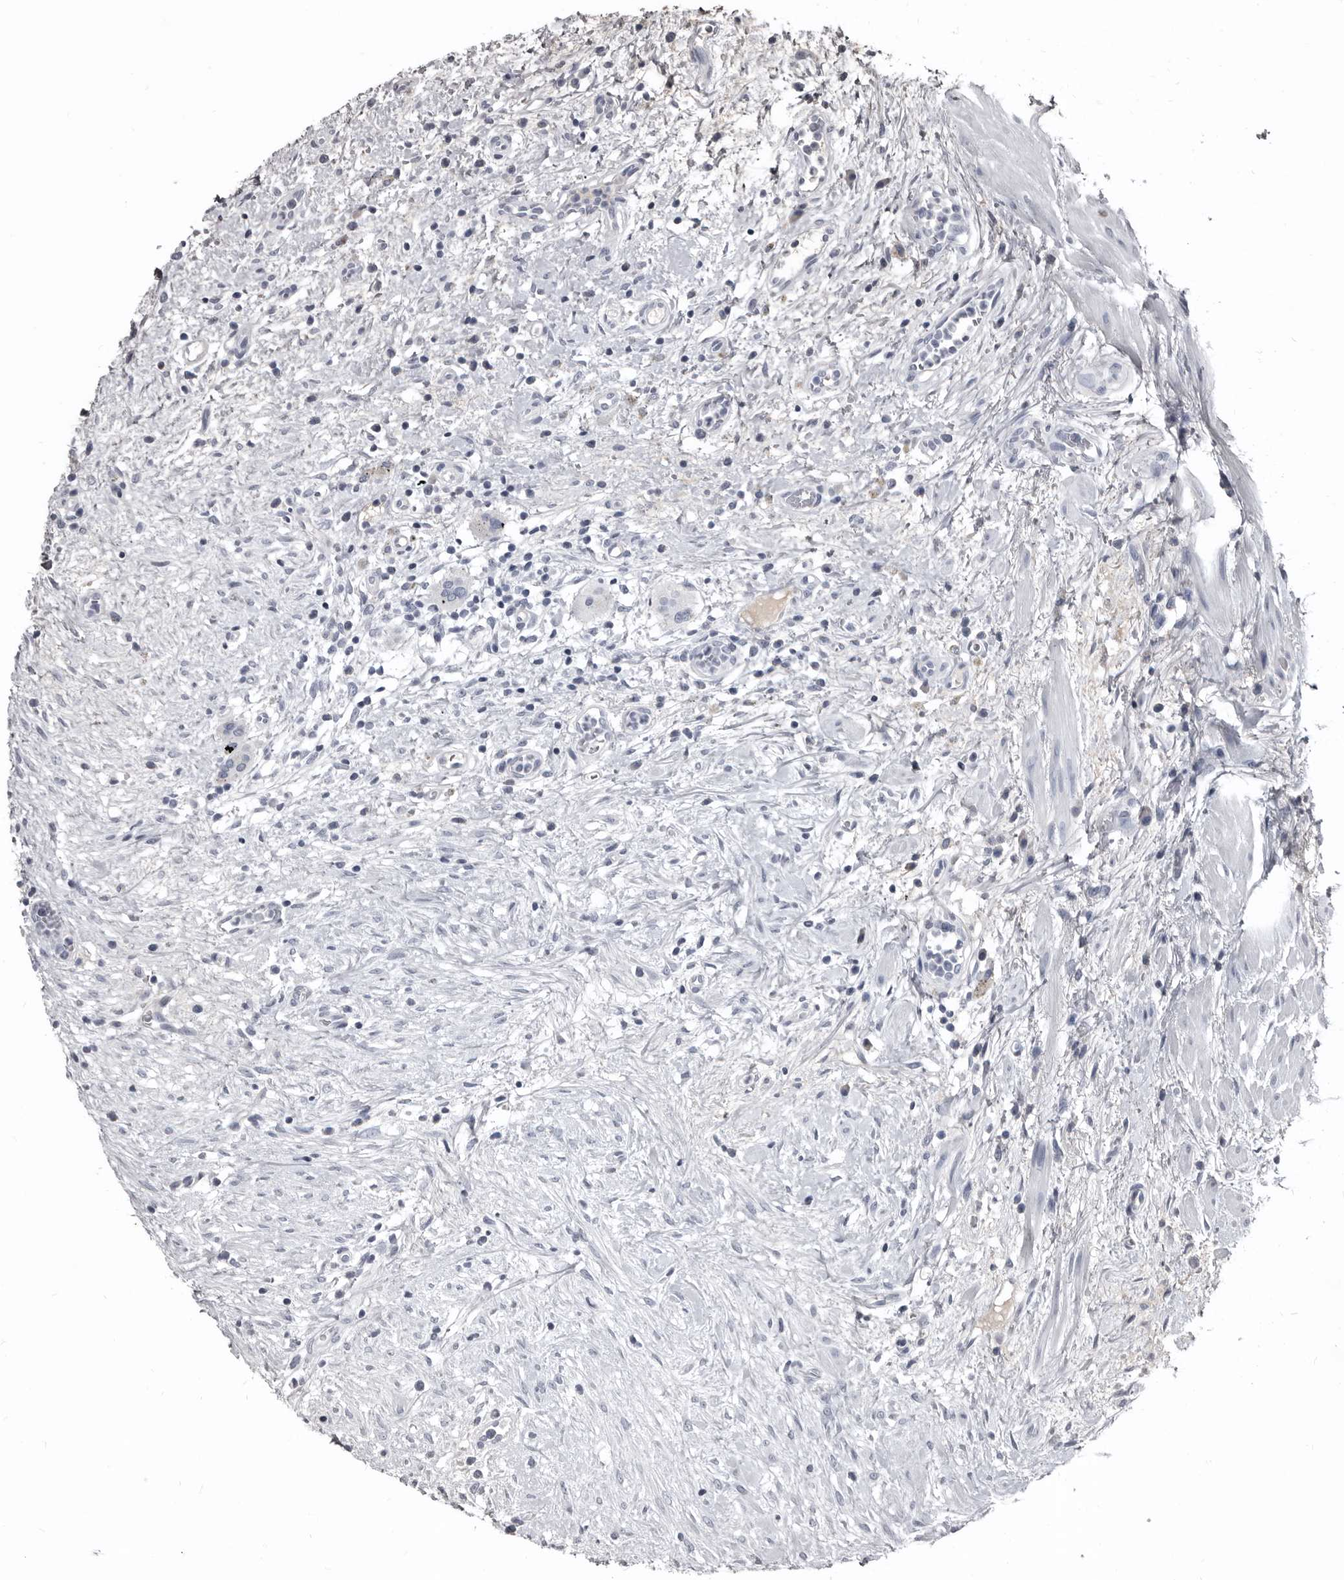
{"staining": {"intensity": "negative", "quantity": "none", "location": "none"}, "tissue": "urothelial cancer", "cell_type": "Tumor cells", "image_type": "cancer", "snomed": [{"axis": "morphology", "description": "Normal tissue, NOS"}, {"axis": "morphology", "description": "Urothelial carcinoma, Low grade"}, {"axis": "topography", "description": "Smooth muscle"}, {"axis": "topography", "description": "Urinary bladder"}], "caption": "Histopathology image shows no protein positivity in tumor cells of low-grade urothelial carcinoma tissue.", "gene": "GREB1", "patient": {"sex": "male", "age": 60}}